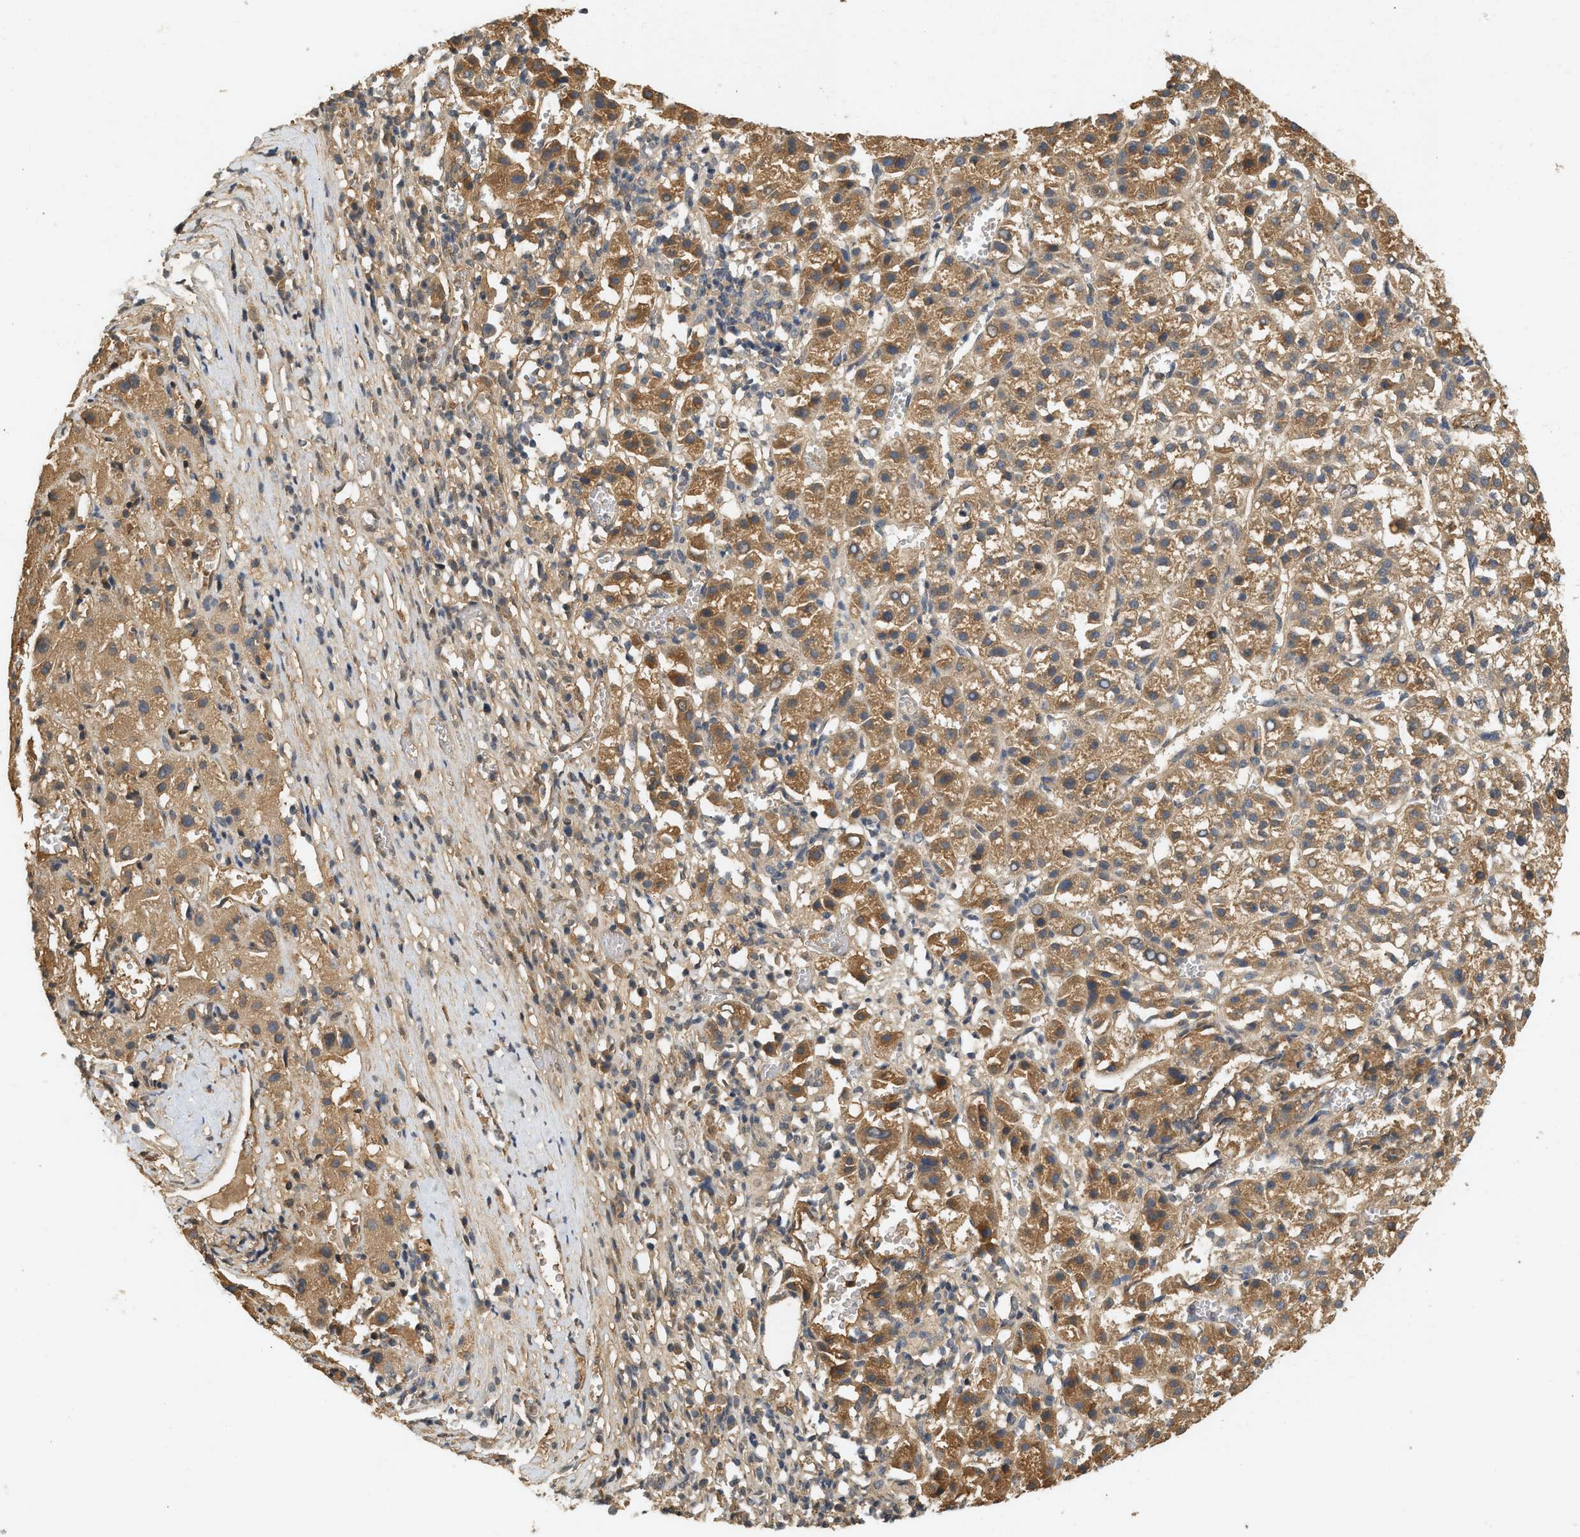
{"staining": {"intensity": "moderate", "quantity": "25%-75%", "location": "cytoplasmic/membranous"}, "tissue": "liver cancer", "cell_type": "Tumor cells", "image_type": "cancer", "snomed": [{"axis": "morphology", "description": "Carcinoma, Hepatocellular, NOS"}, {"axis": "topography", "description": "Liver"}], "caption": "This is a photomicrograph of immunohistochemistry (IHC) staining of hepatocellular carcinoma (liver), which shows moderate positivity in the cytoplasmic/membranous of tumor cells.", "gene": "F8", "patient": {"sex": "female", "age": 58}}